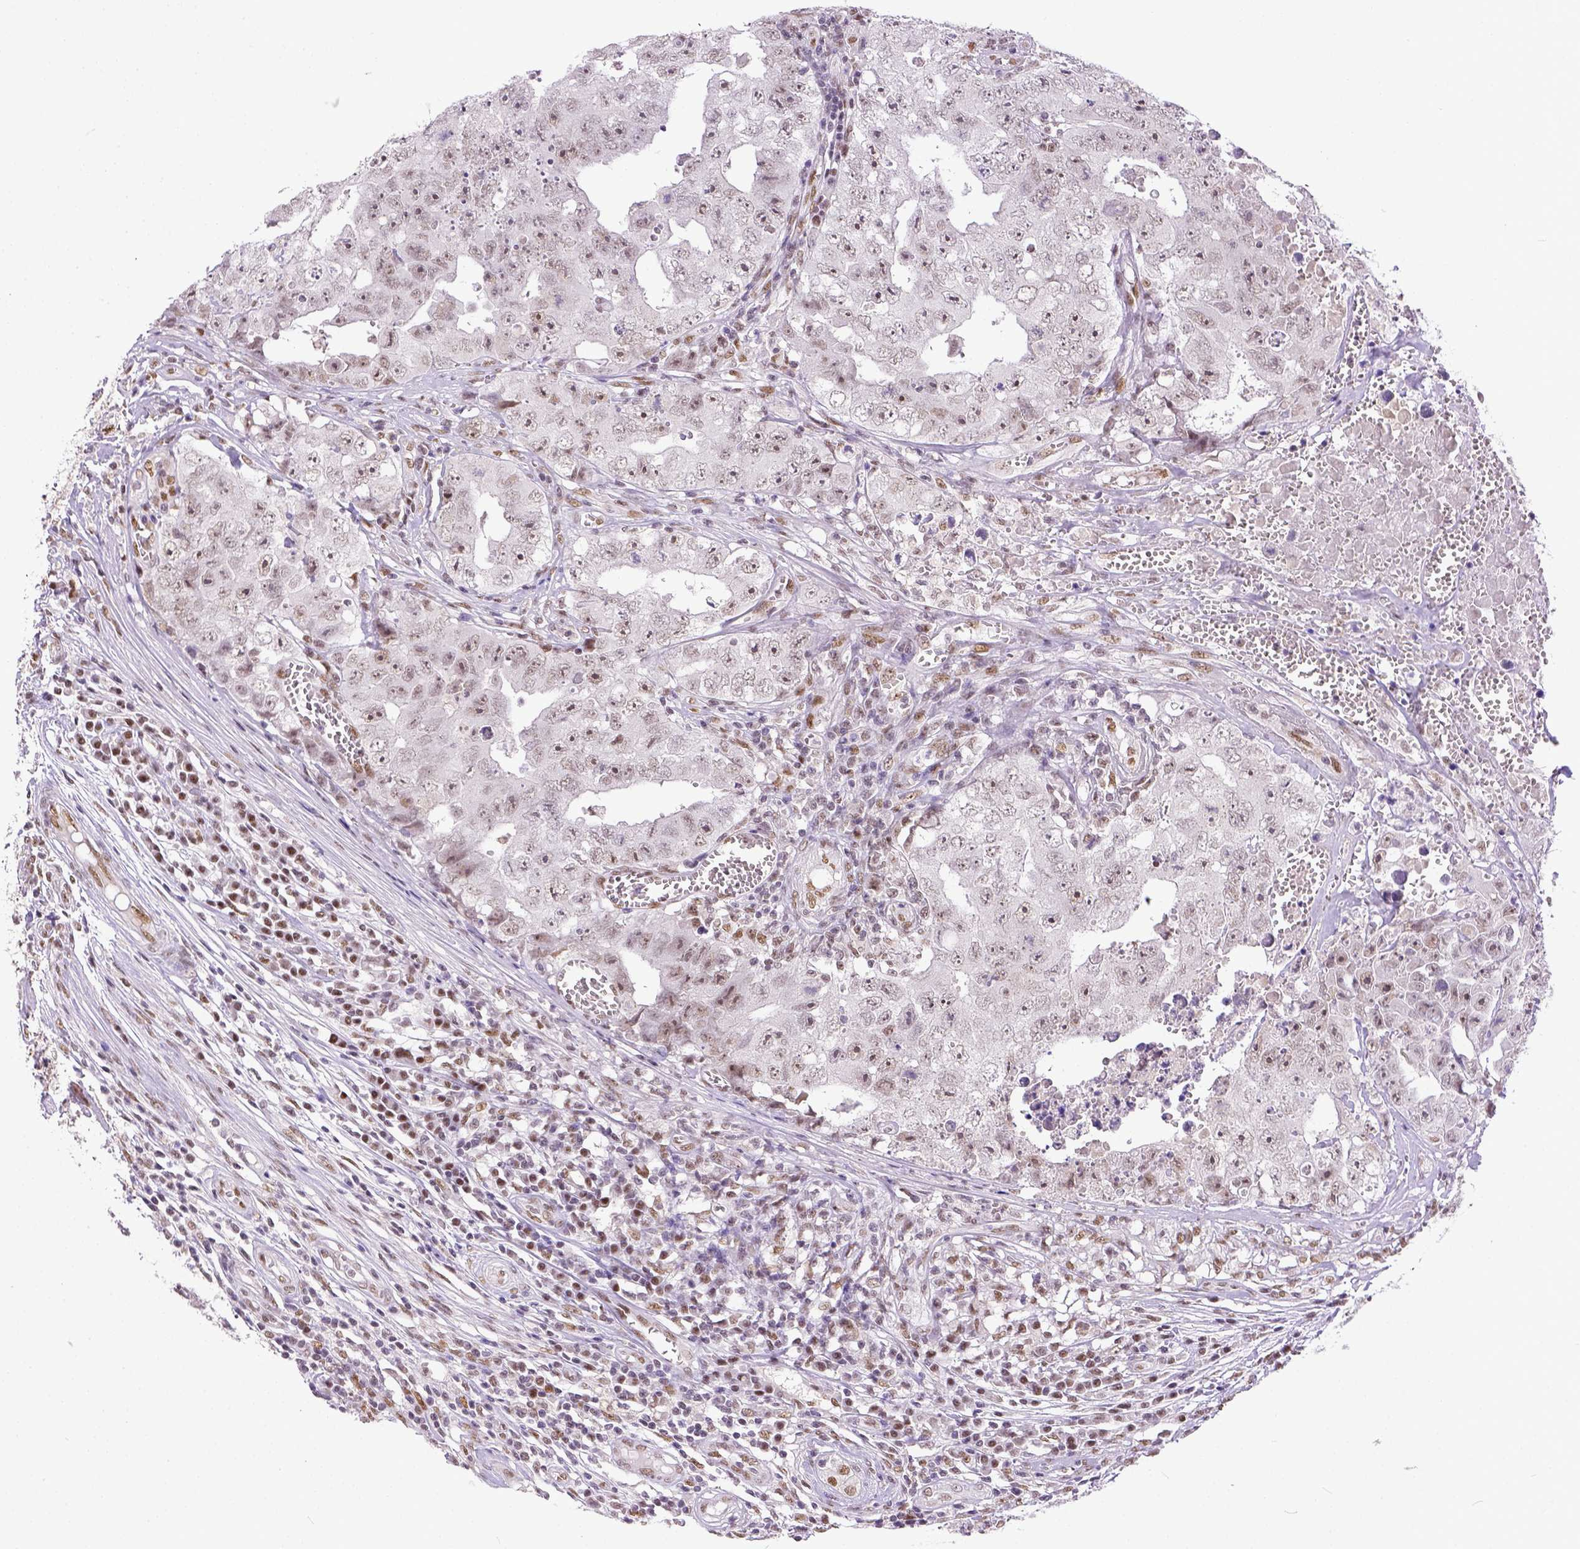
{"staining": {"intensity": "moderate", "quantity": "25%-75%", "location": "nuclear"}, "tissue": "testis cancer", "cell_type": "Tumor cells", "image_type": "cancer", "snomed": [{"axis": "morphology", "description": "Carcinoma, Embryonal, NOS"}, {"axis": "topography", "description": "Testis"}], "caption": "Tumor cells show medium levels of moderate nuclear expression in about 25%-75% of cells in human testis cancer (embryonal carcinoma).", "gene": "ERCC1", "patient": {"sex": "male", "age": 36}}